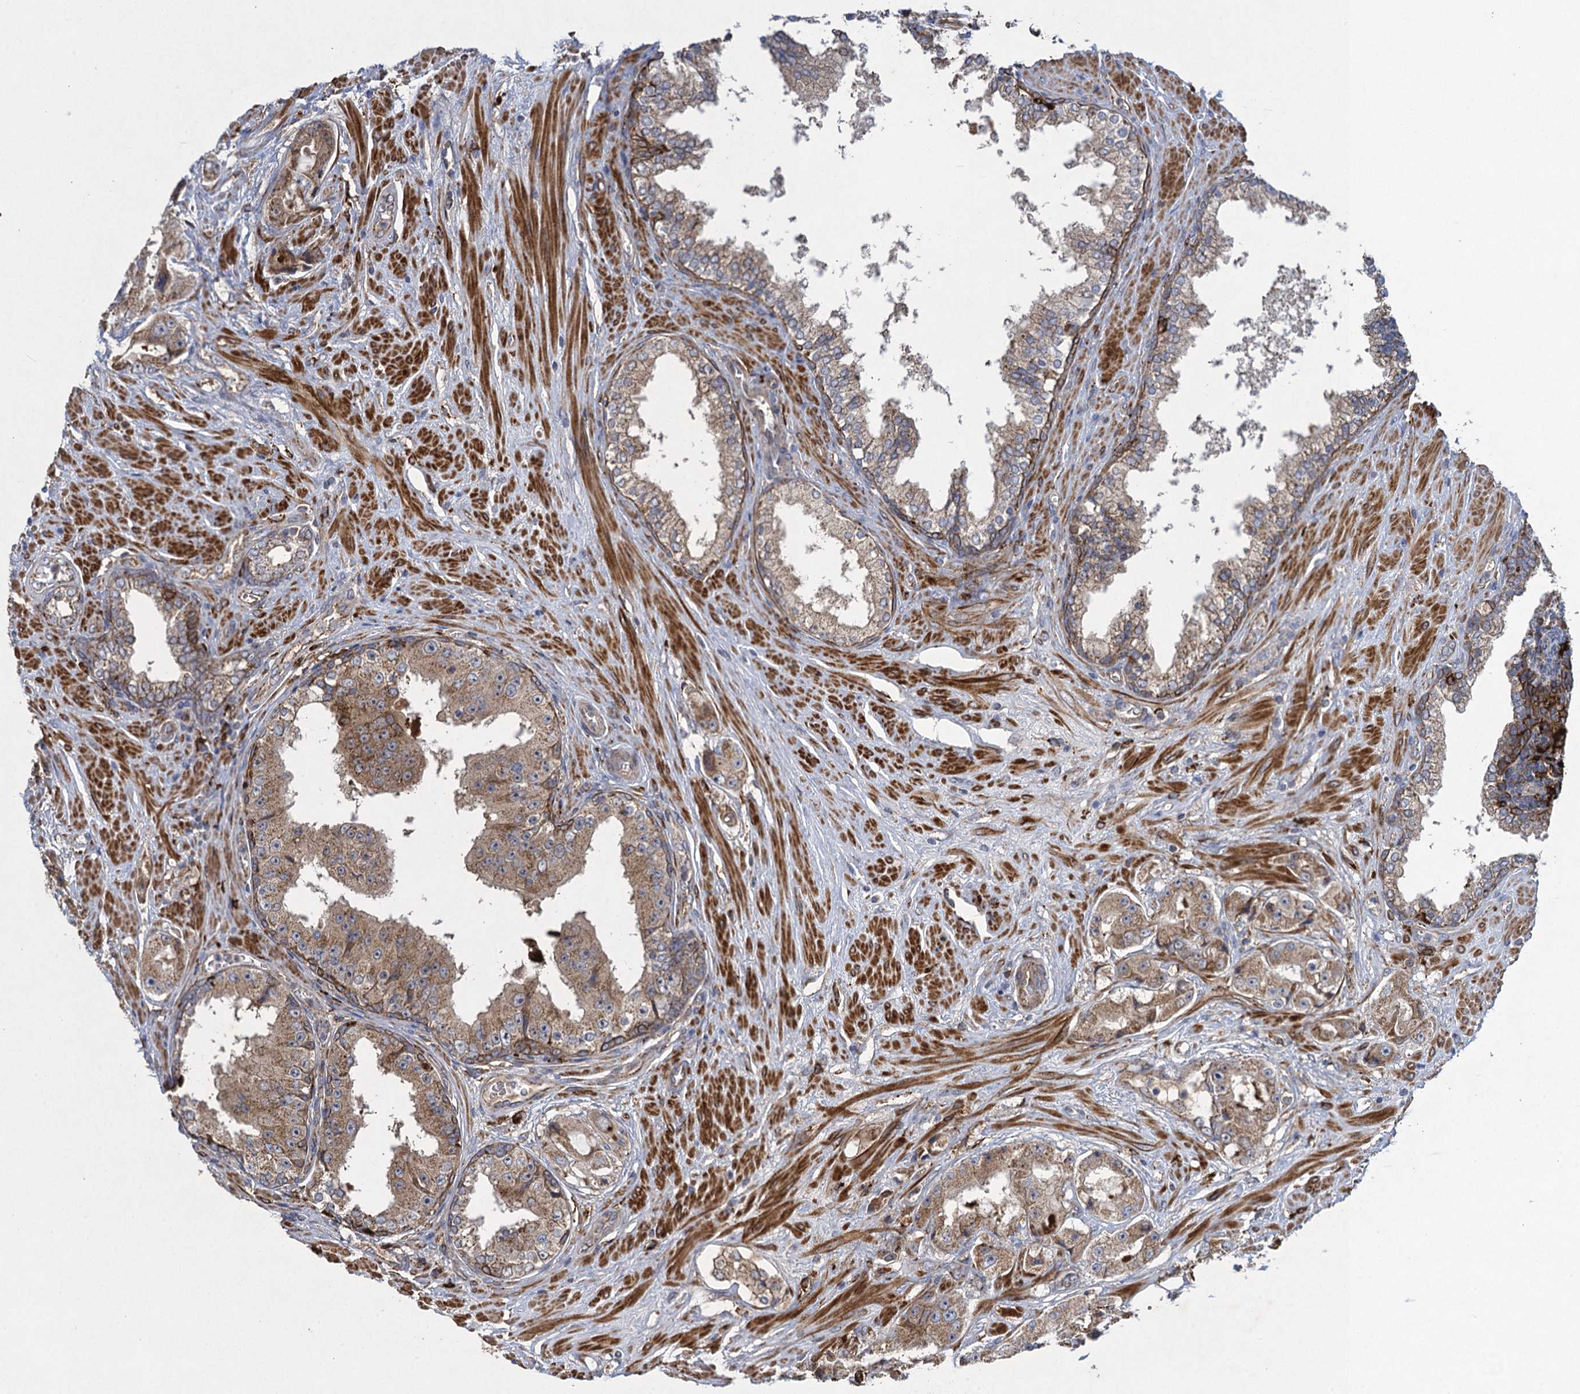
{"staining": {"intensity": "moderate", "quantity": ">75%", "location": "cytoplasmic/membranous"}, "tissue": "prostate cancer", "cell_type": "Tumor cells", "image_type": "cancer", "snomed": [{"axis": "morphology", "description": "Adenocarcinoma, High grade"}, {"axis": "topography", "description": "Prostate"}], "caption": "Tumor cells show medium levels of moderate cytoplasmic/membranous positivity in about >75% of cells in prostate high-grade adenocarcinoma.", "gene": "TXNDC11", "patient": {"sex": "male", "age": 73}}